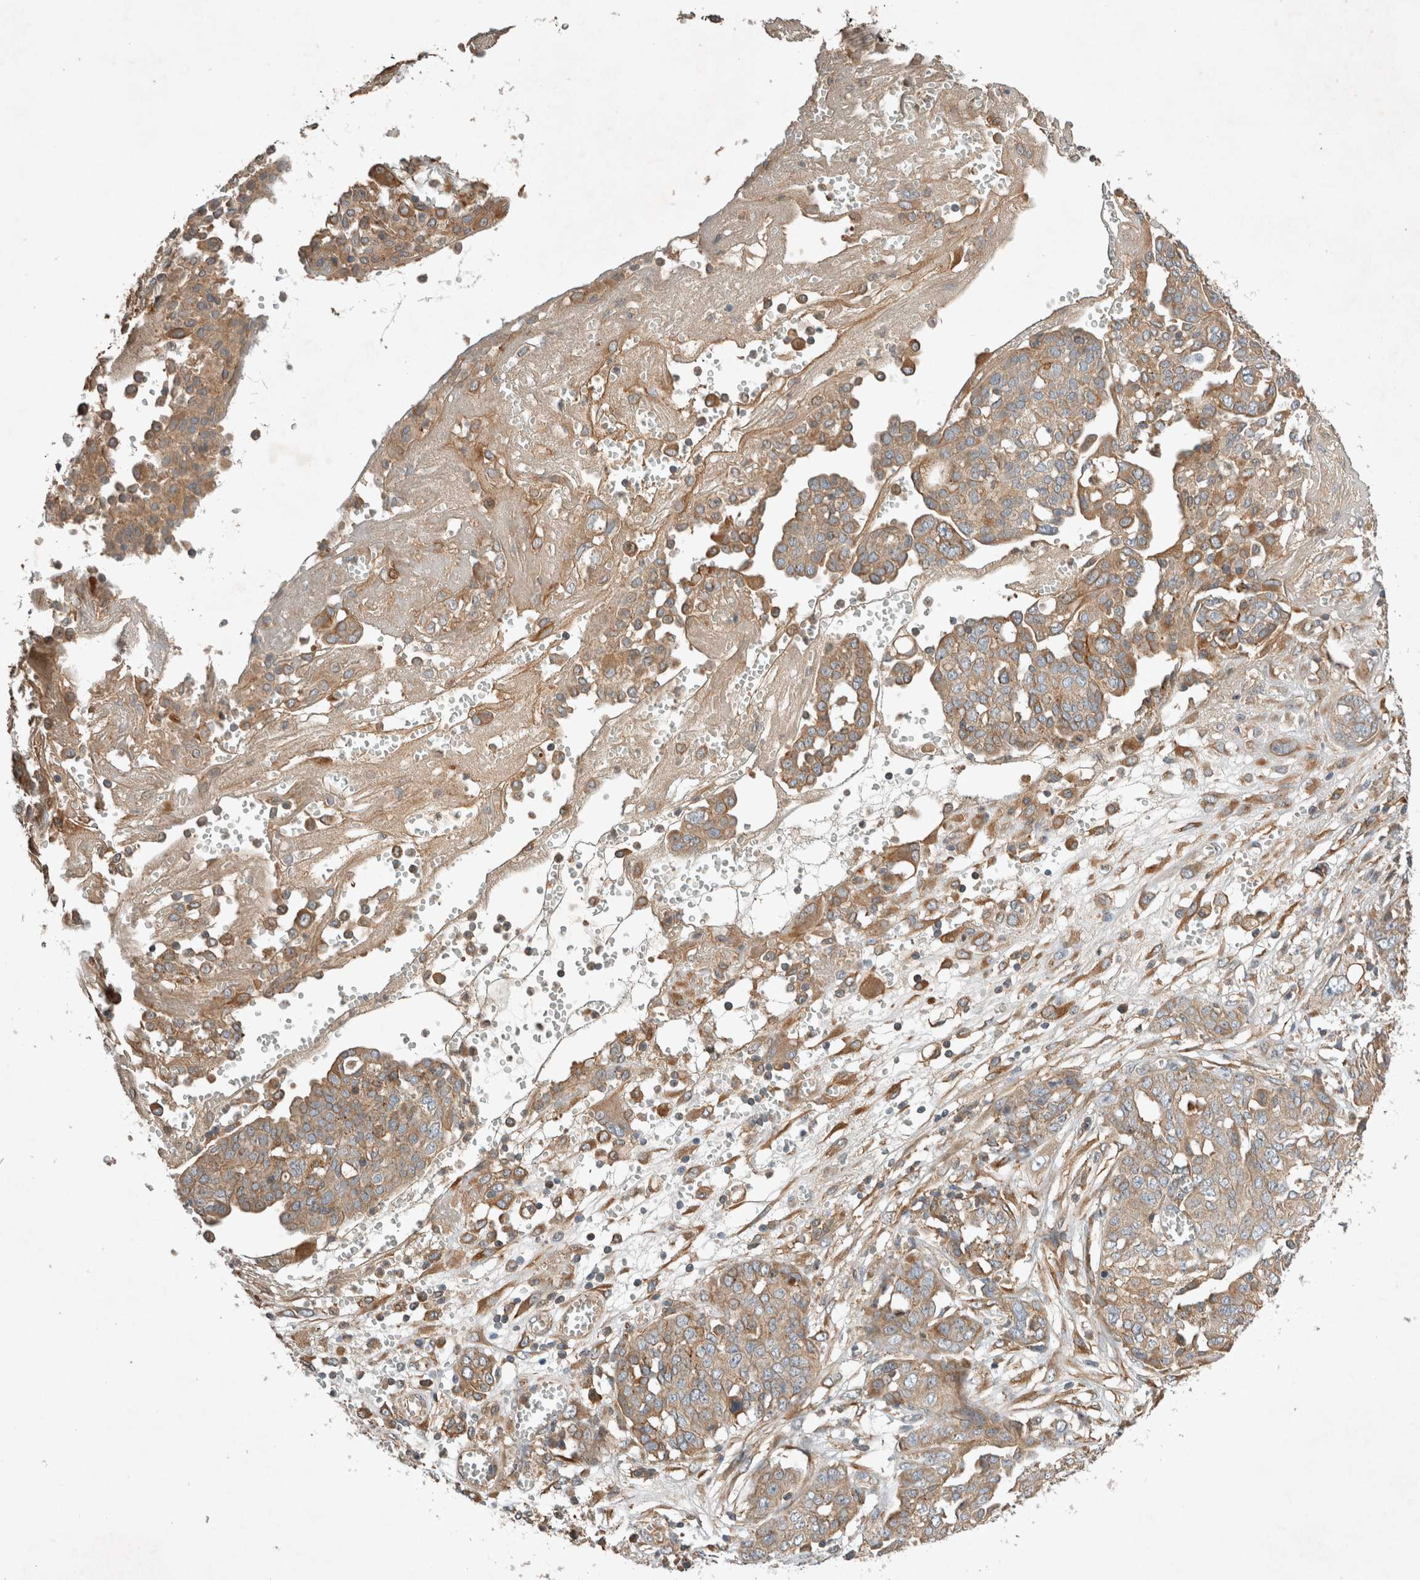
{"staining": {"intensity": "moderate", "quantity": ">75%", "location": "cytoplasmic/membranous"}, "tissue": "ovarian cancer", "cell_type": "Tumor cells", "image_type": "cancer", "snomed": [{"axis": "morphology", "description": "Cystadenocarcinoma, serous, NOS"}, {"axis": "topography", "description": "Soft tissue"}, {"axis": "topography", "description": "Ovary"}], "caption": "An image of human ovarian serous cystadenocarcinoma stained for a protein shows moderate cytoplasmic/membranous brown staining in tumor cells.", "gene": "ARMC9", "patient": {"sex": "female", "age": 57}}